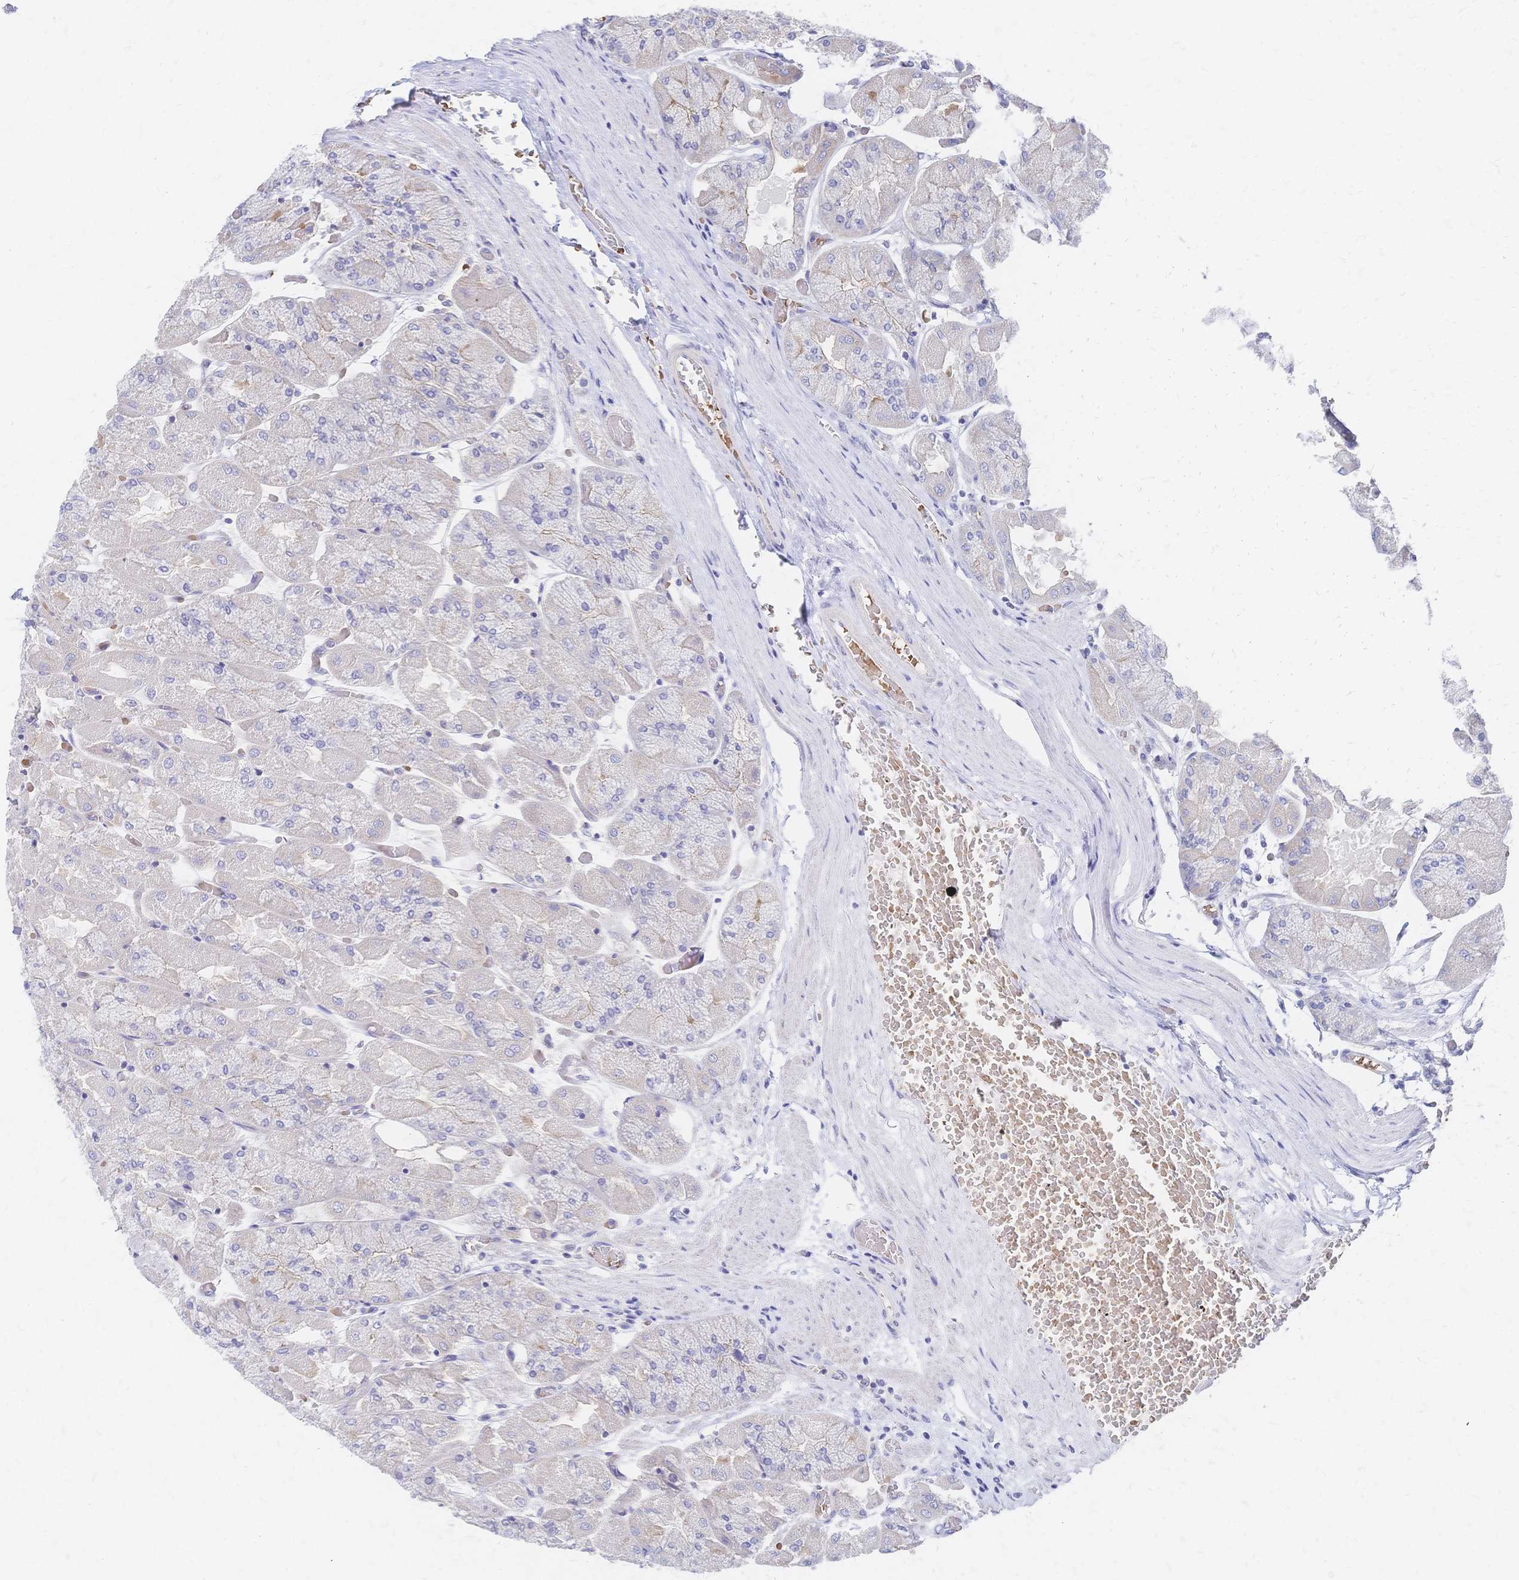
{"staining": {"intensity": "weak", "quantity": "25%-75%", "location": "cytoplasmic/membranous"}, "tissue": "stomach", "cell_type": "Glandular cells", "image_type": "normal", "snomed": [{"axis": "morphology", "description": "Normal tissue, NOS"}, {"axis": "topography", "description": "Stomach"}], "caption": "The histopathology image reveals a brown stain indicating the presence of a protein in the cytoplasmic/membranous of glandular cells in stomach. Ihc stains the protein of interest in brown and the nuclei are stained blue.", "gene": "SLC5A1", "patient": {"sex": "female", "age": 61}}